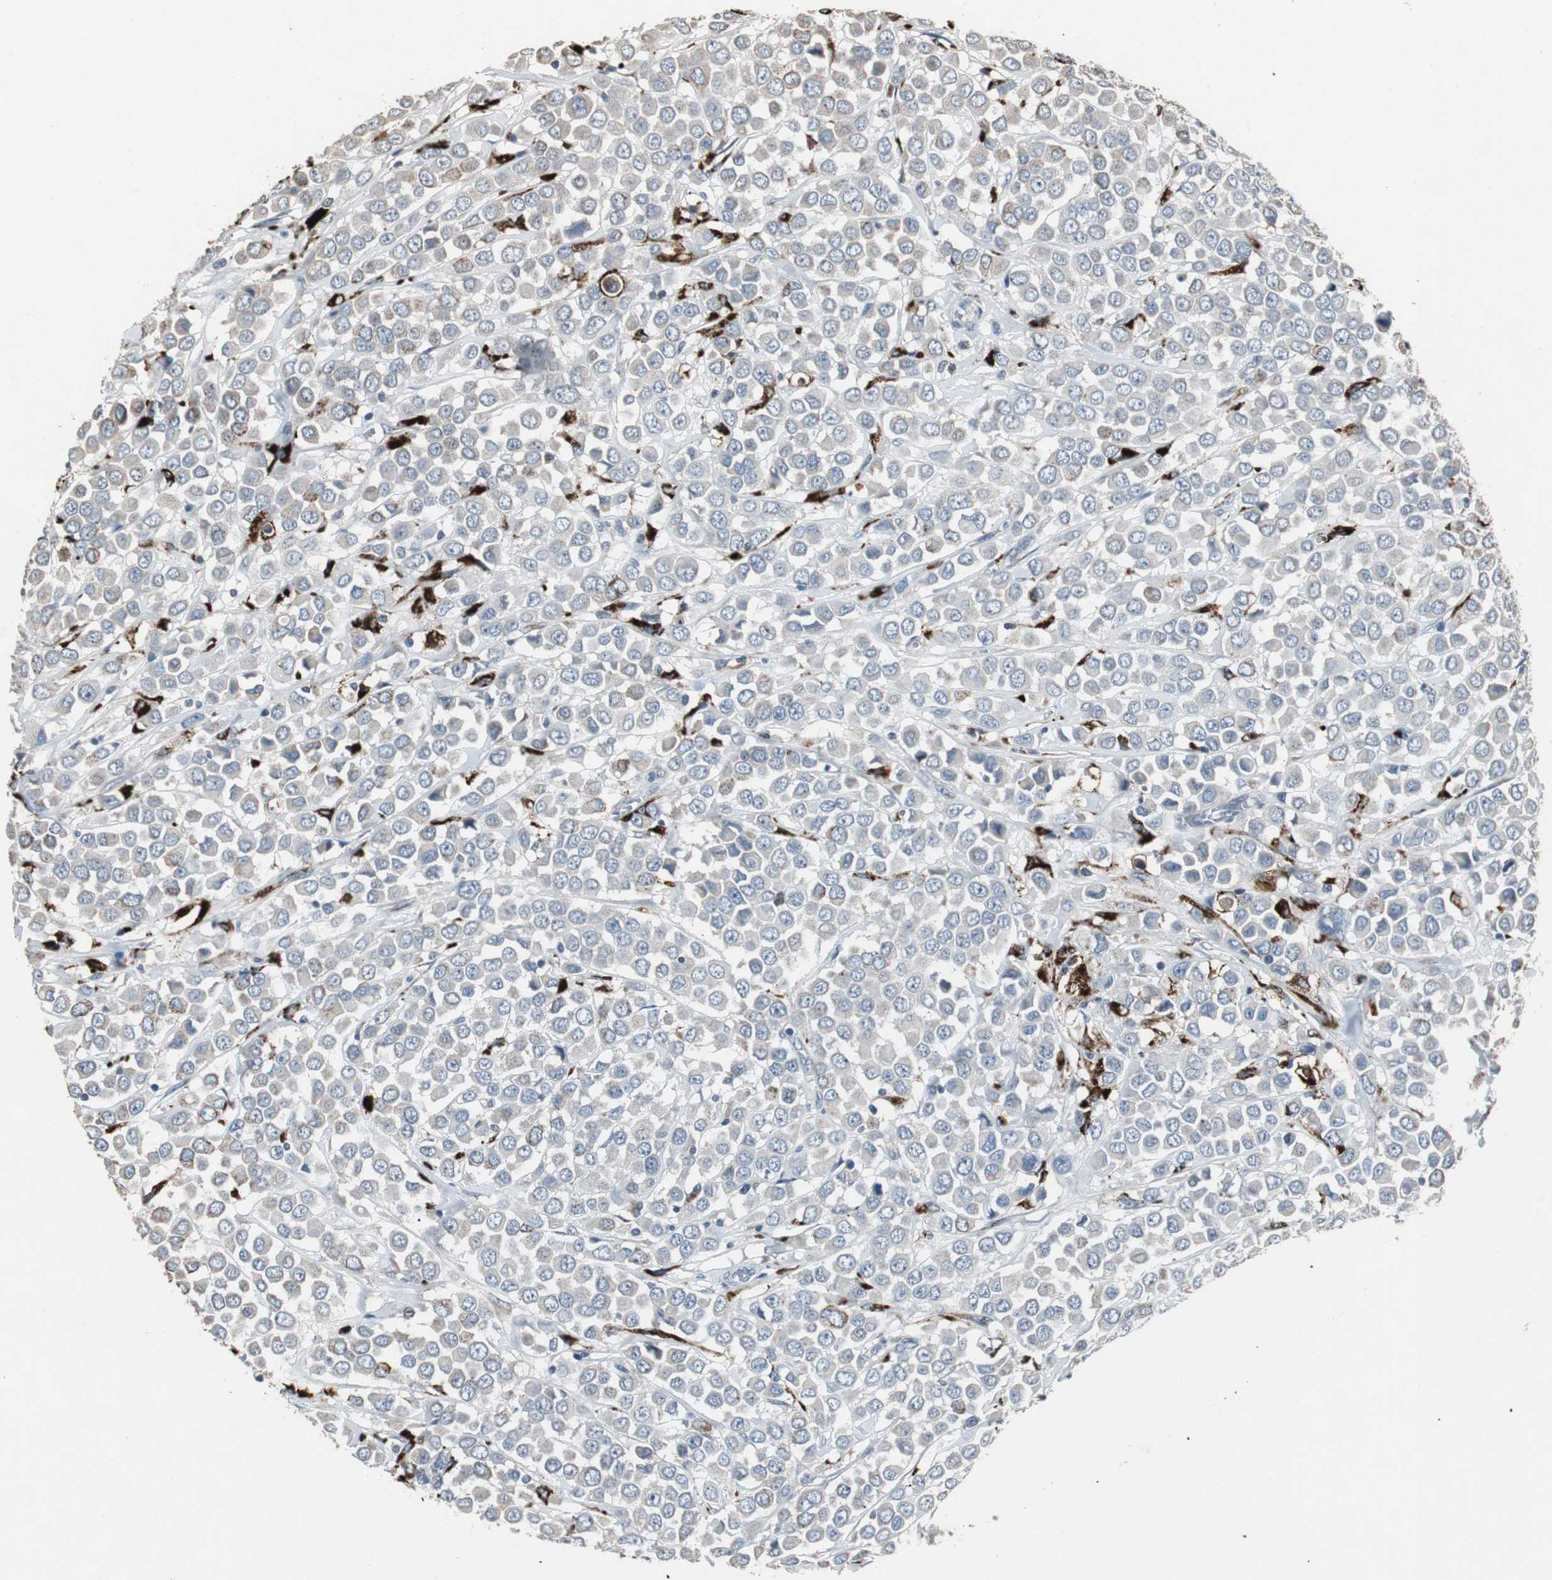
{"staining": {"intensity": "negative", "quantity": "none", "location": "none"}, "tissue": "breast cancer", "cell_type": "Tumor cells", "image_type": "cancer", "snomed": [{"axis": "morphology", "description": "Duct carcinoma"}, {"axis": "topography", "description": "Breast"}], "caption": "The histopathology image shows no staining of tumor cells in breast cancer.", "gene": "PCYT1B", "patient": {"sex": "female", "age": 61}}